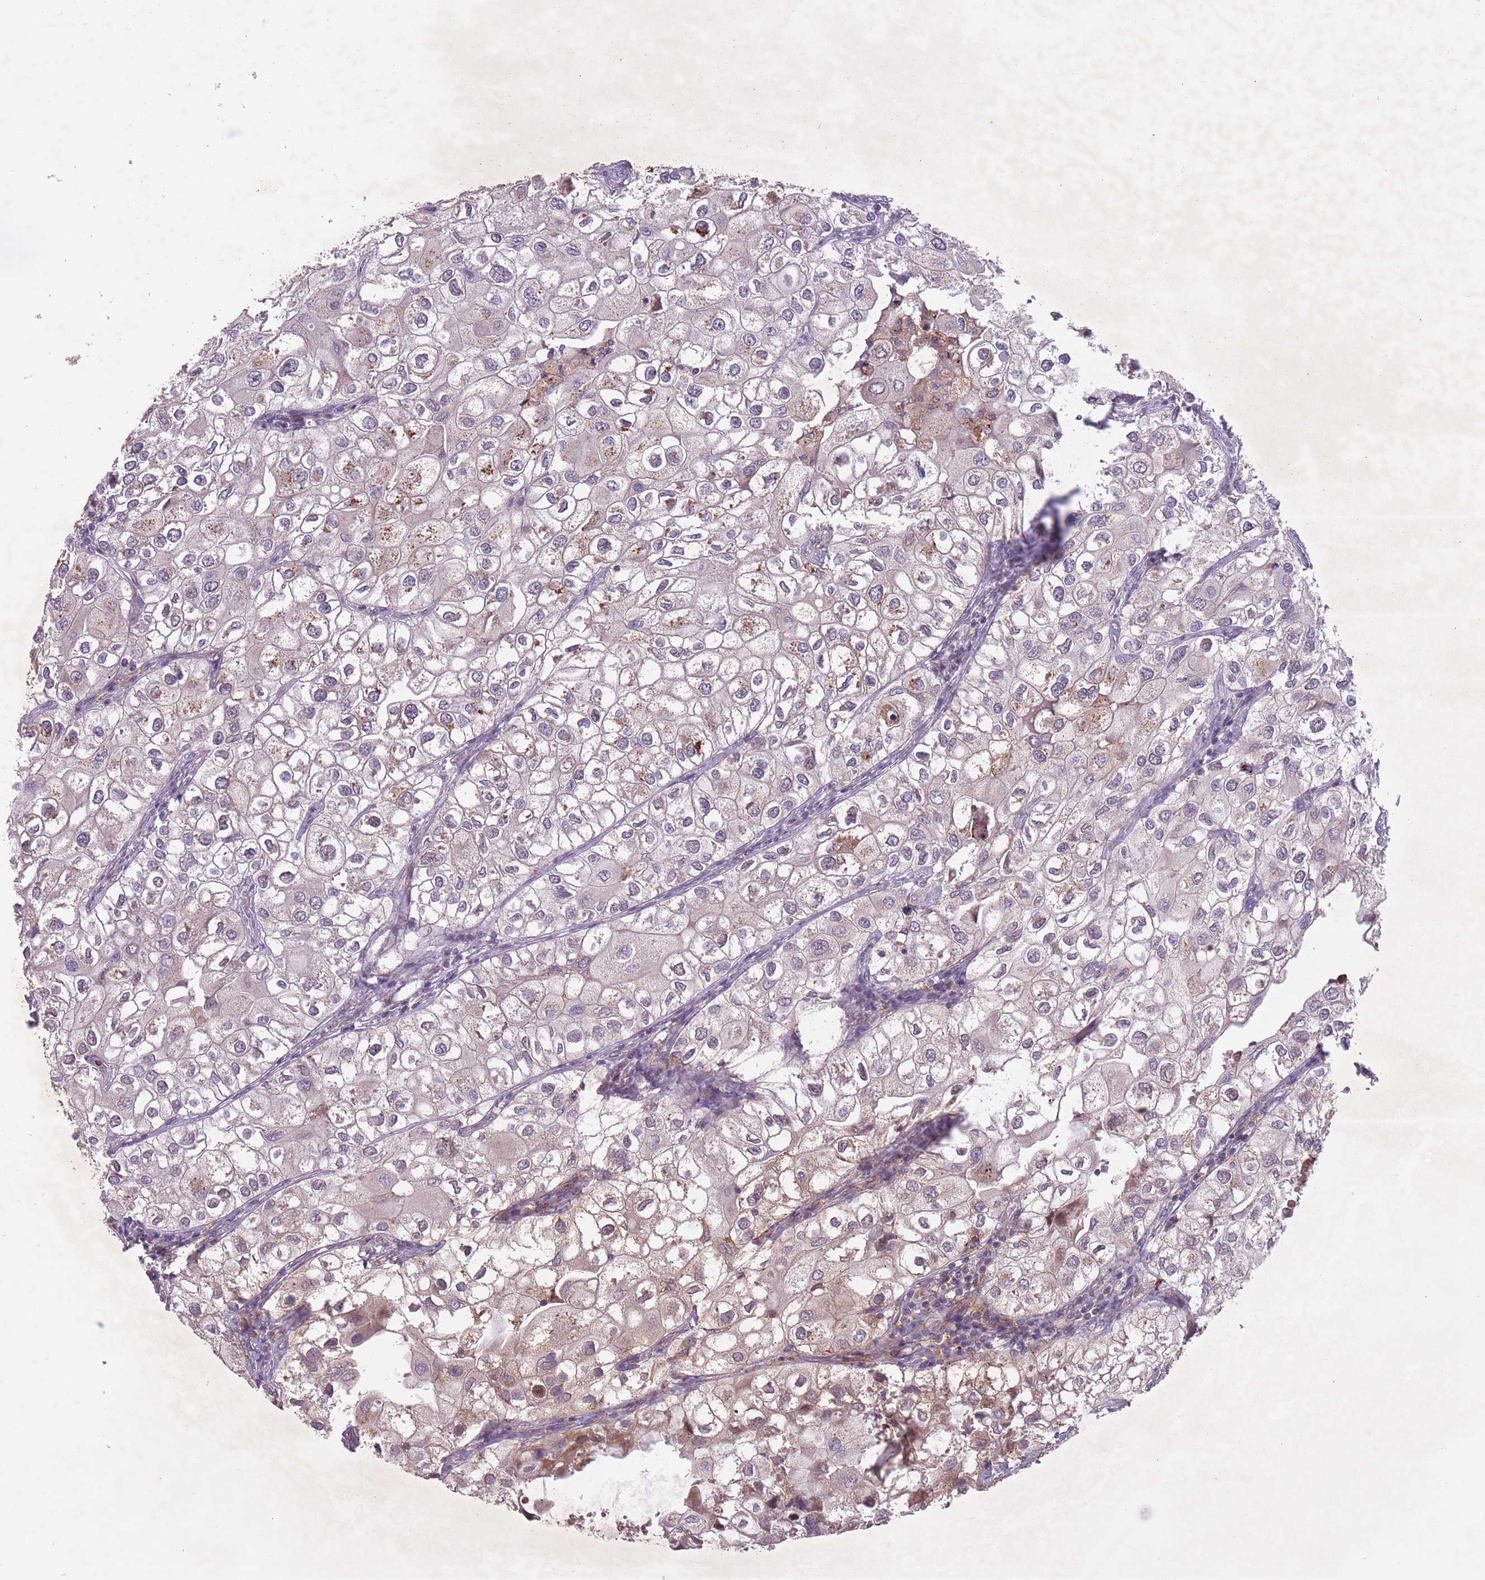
{"staining": {"intensity": "moderate", "quantity": "<25%", "location": "cytoplasmic/membranous"}, "tissue": "urothelial cancer", "cell_type": "Tumor cells", "image_type": "cancer", "snomed": [{"axis": "morphology", "description": "Urothelial carcinoma, High grade"}, {"axis": "topography", "description": "Urinary bladder"}], "caption": "An IHC micrograph of tumor tissue is shown. Protein staining in brown highlights moderate cytoplasmic/membranous positivity in high-grade urothelial carcinoma within tumor cells.", "gene": "SECTM1", "patient": {"sex": "male", "age": 64}}